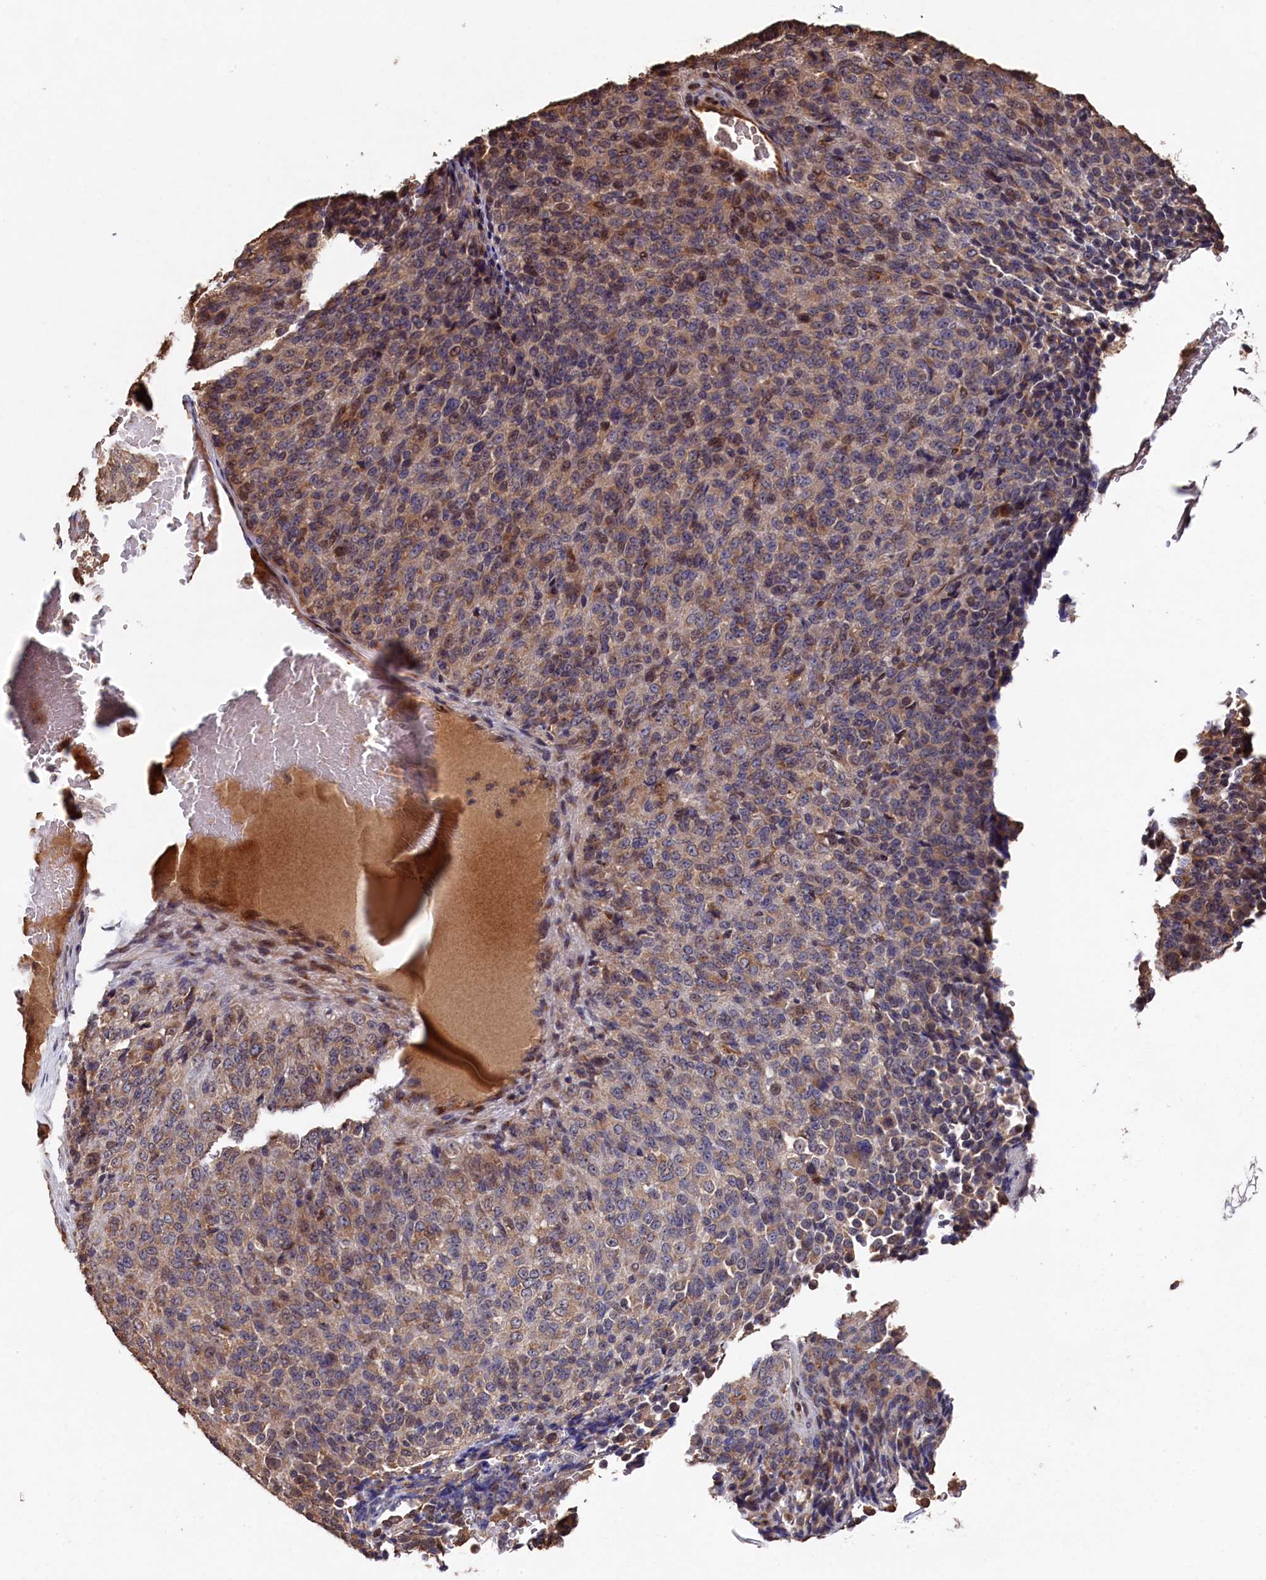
{"staining": {"intensity": "weak", "quantity": ">75%", "location": "cytoplasmic/membranous"}, "tissue": "melanoma", "cell_type": "Tumor cells", "image_type": "cancer", "snomed": [{"axis": "morphology", "description": "Malignant melanoma, Metastatic site"}, {"axis": "topography", "description": "Brain"}], "caption": "An immunohistochemistry (IHC) histopathology image of neoplastic tissue is shown. Protein staining in brown shows weak cytoplasmic/membranous positivity in malignant melanoma (metastatic site) within tumor cells. The staining was performed using DAB to visualize the protein expression in brown, while the nuclei were stained in blue with hematoxylin (Magnification: 20x).", "gene": "NAA60", "patient": {"sex": "female", "age": 56}}